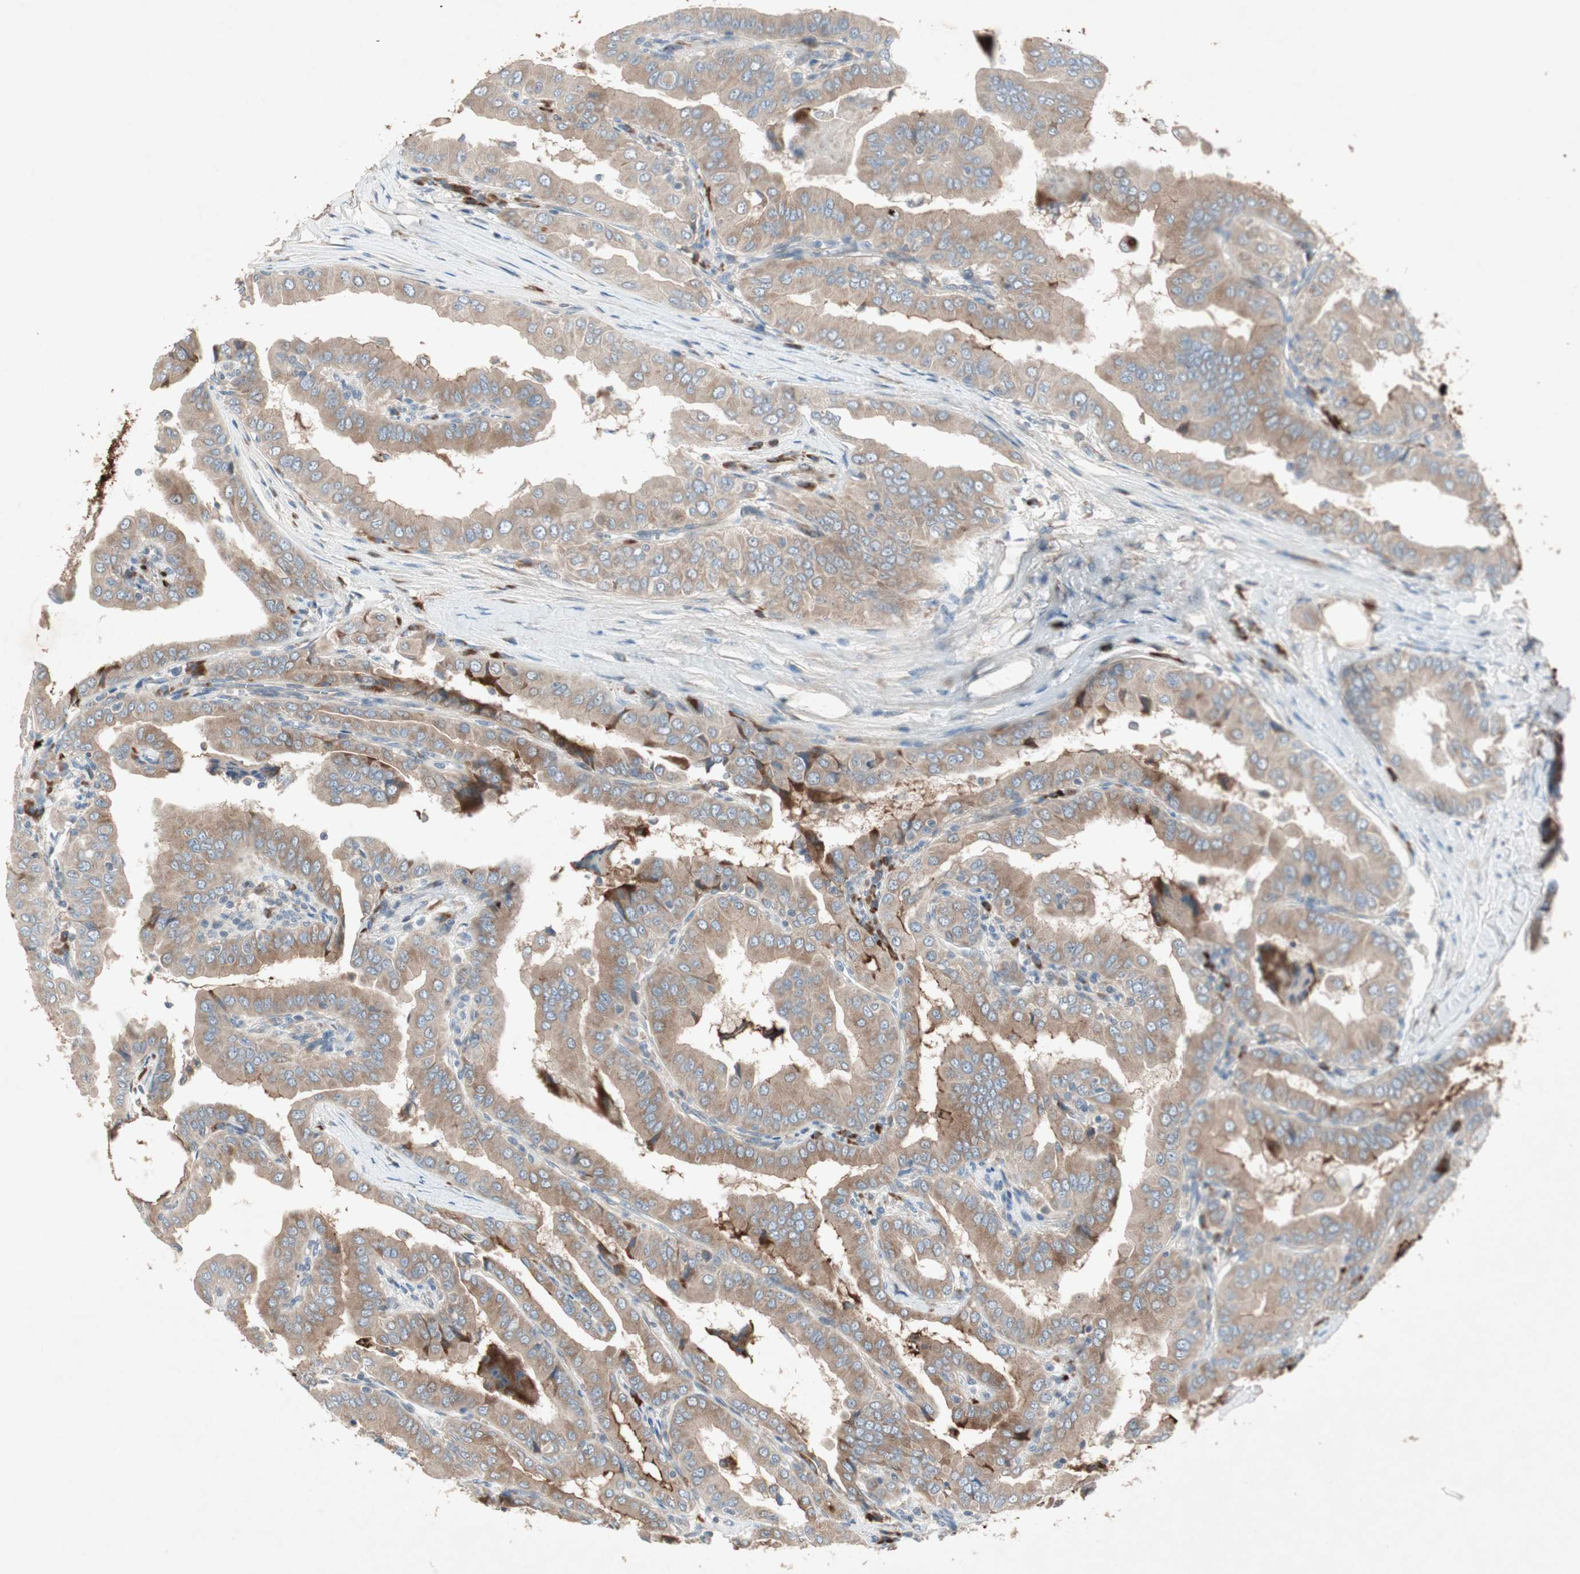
{"staining": {"intensity": "weak", "quantity": ">75%", "location": "cytoplasmic/membranous"}, "tissue": "thyroid cancer", "cell_type": "Tumor cells", "image_type": "cancer", "snomed": [{"axis": "morphology", "description": "Papillary adenocarcinoma, NOS"}, {"axis": "topography", "description": "Thyroid gland"}], "caption": "Protein expression analysis of thyroid papillary adenocarcinoma demonstrates weak cytoplasmic/membranous positivity in about >75% of tumor cells. (DAB IHC with brightfield microscopy, high magnification).", "gene": "APOO", "patient": {"sex": "male", "age": 33}}